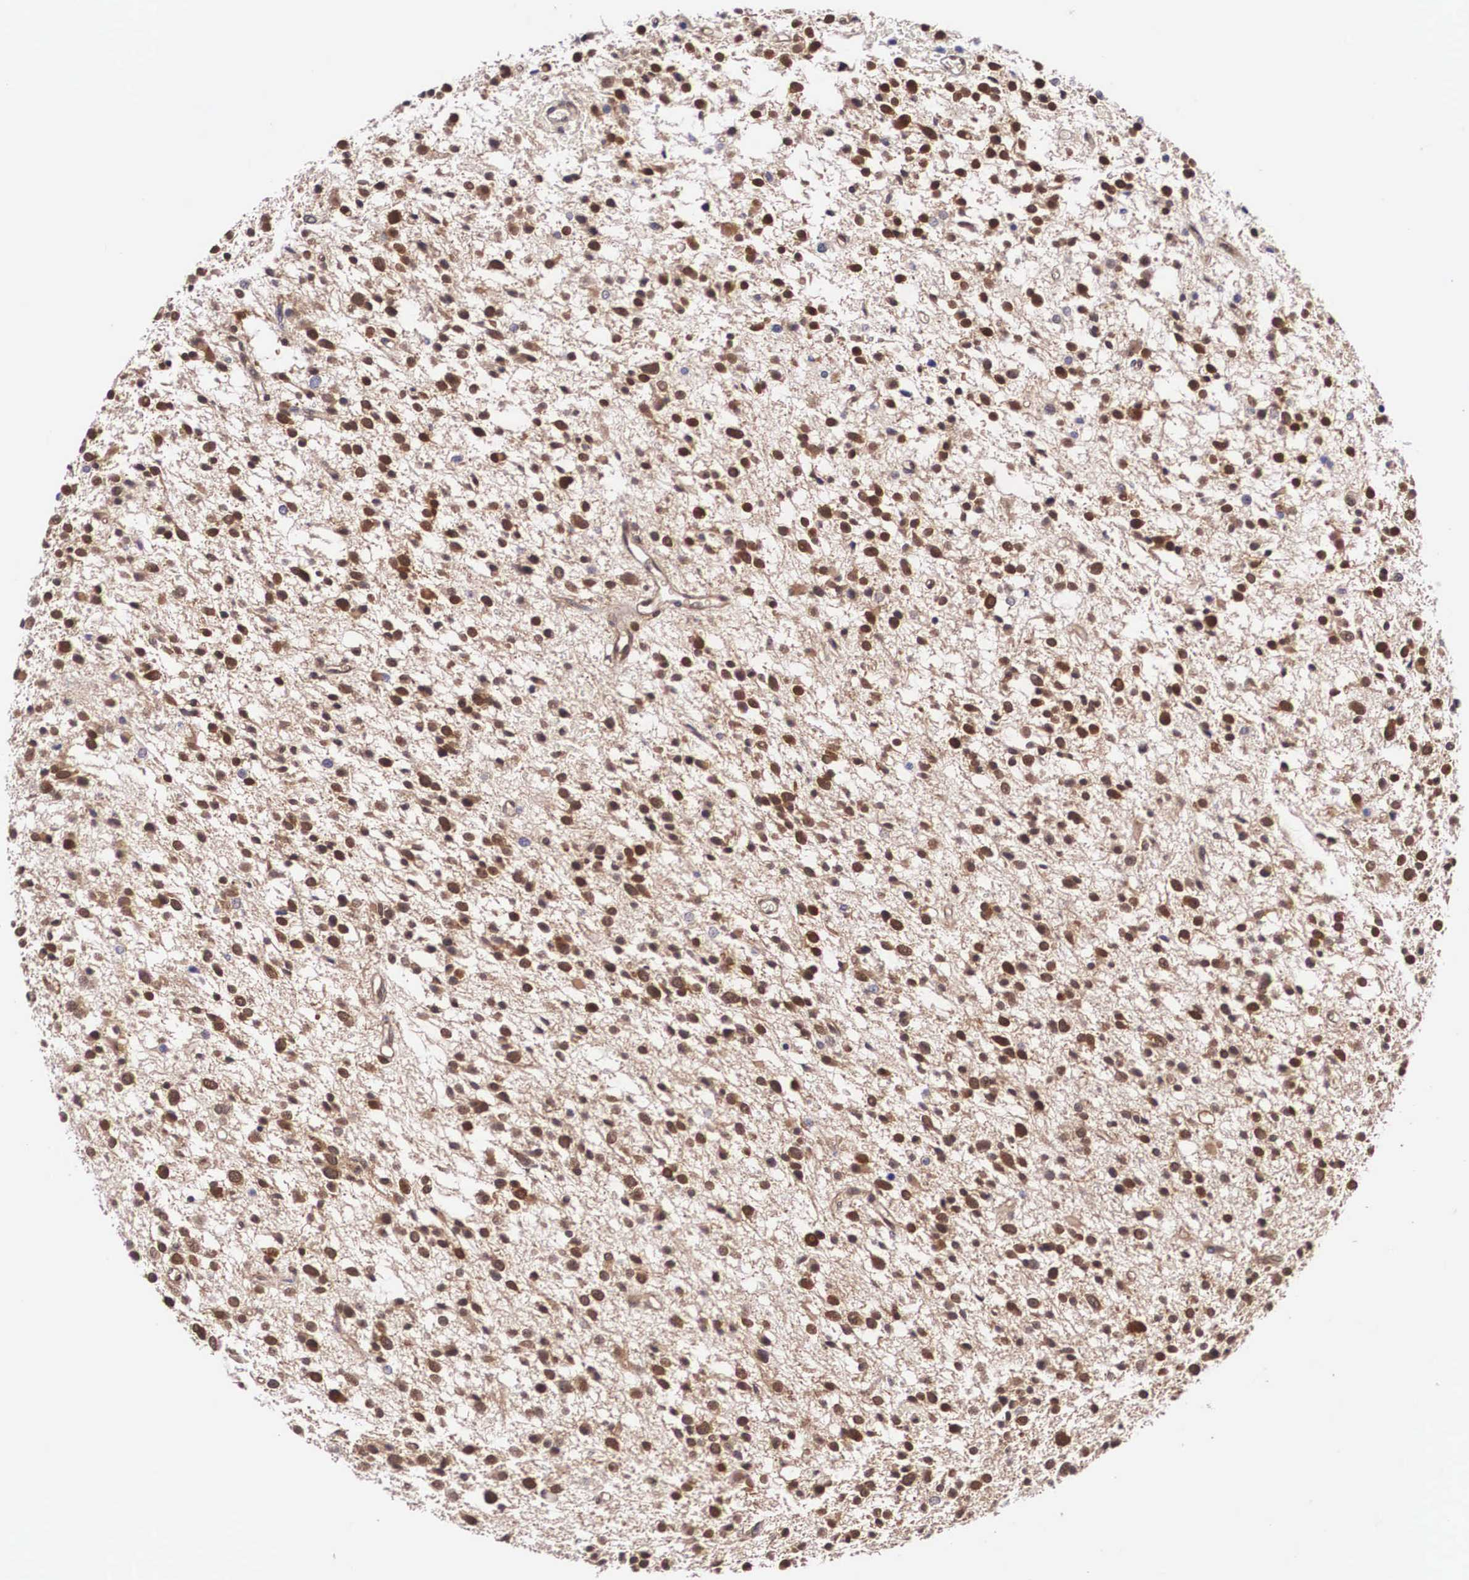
{"staining": {"intensity": "strong", "quantity": ">75%", "location": "cytoplasmic/membranous"}, "tissue": "glioma", "cell_type": "Tumor cells", "image_type": "cancer", "snomed": [{"axis": "morphology", "description": "Glioma, malignant, Low grade"}, {"axis": "topography", "description": "Brain"}], "caption": "Immunohistochemical staining of malignant glioma (low-grade) displays high levels of strong cytoplasmic/membranous positivity in approximately >75% of tumor cells.", "gene": "IGBP1", "patient": {"sex": "female", "age": 36}}